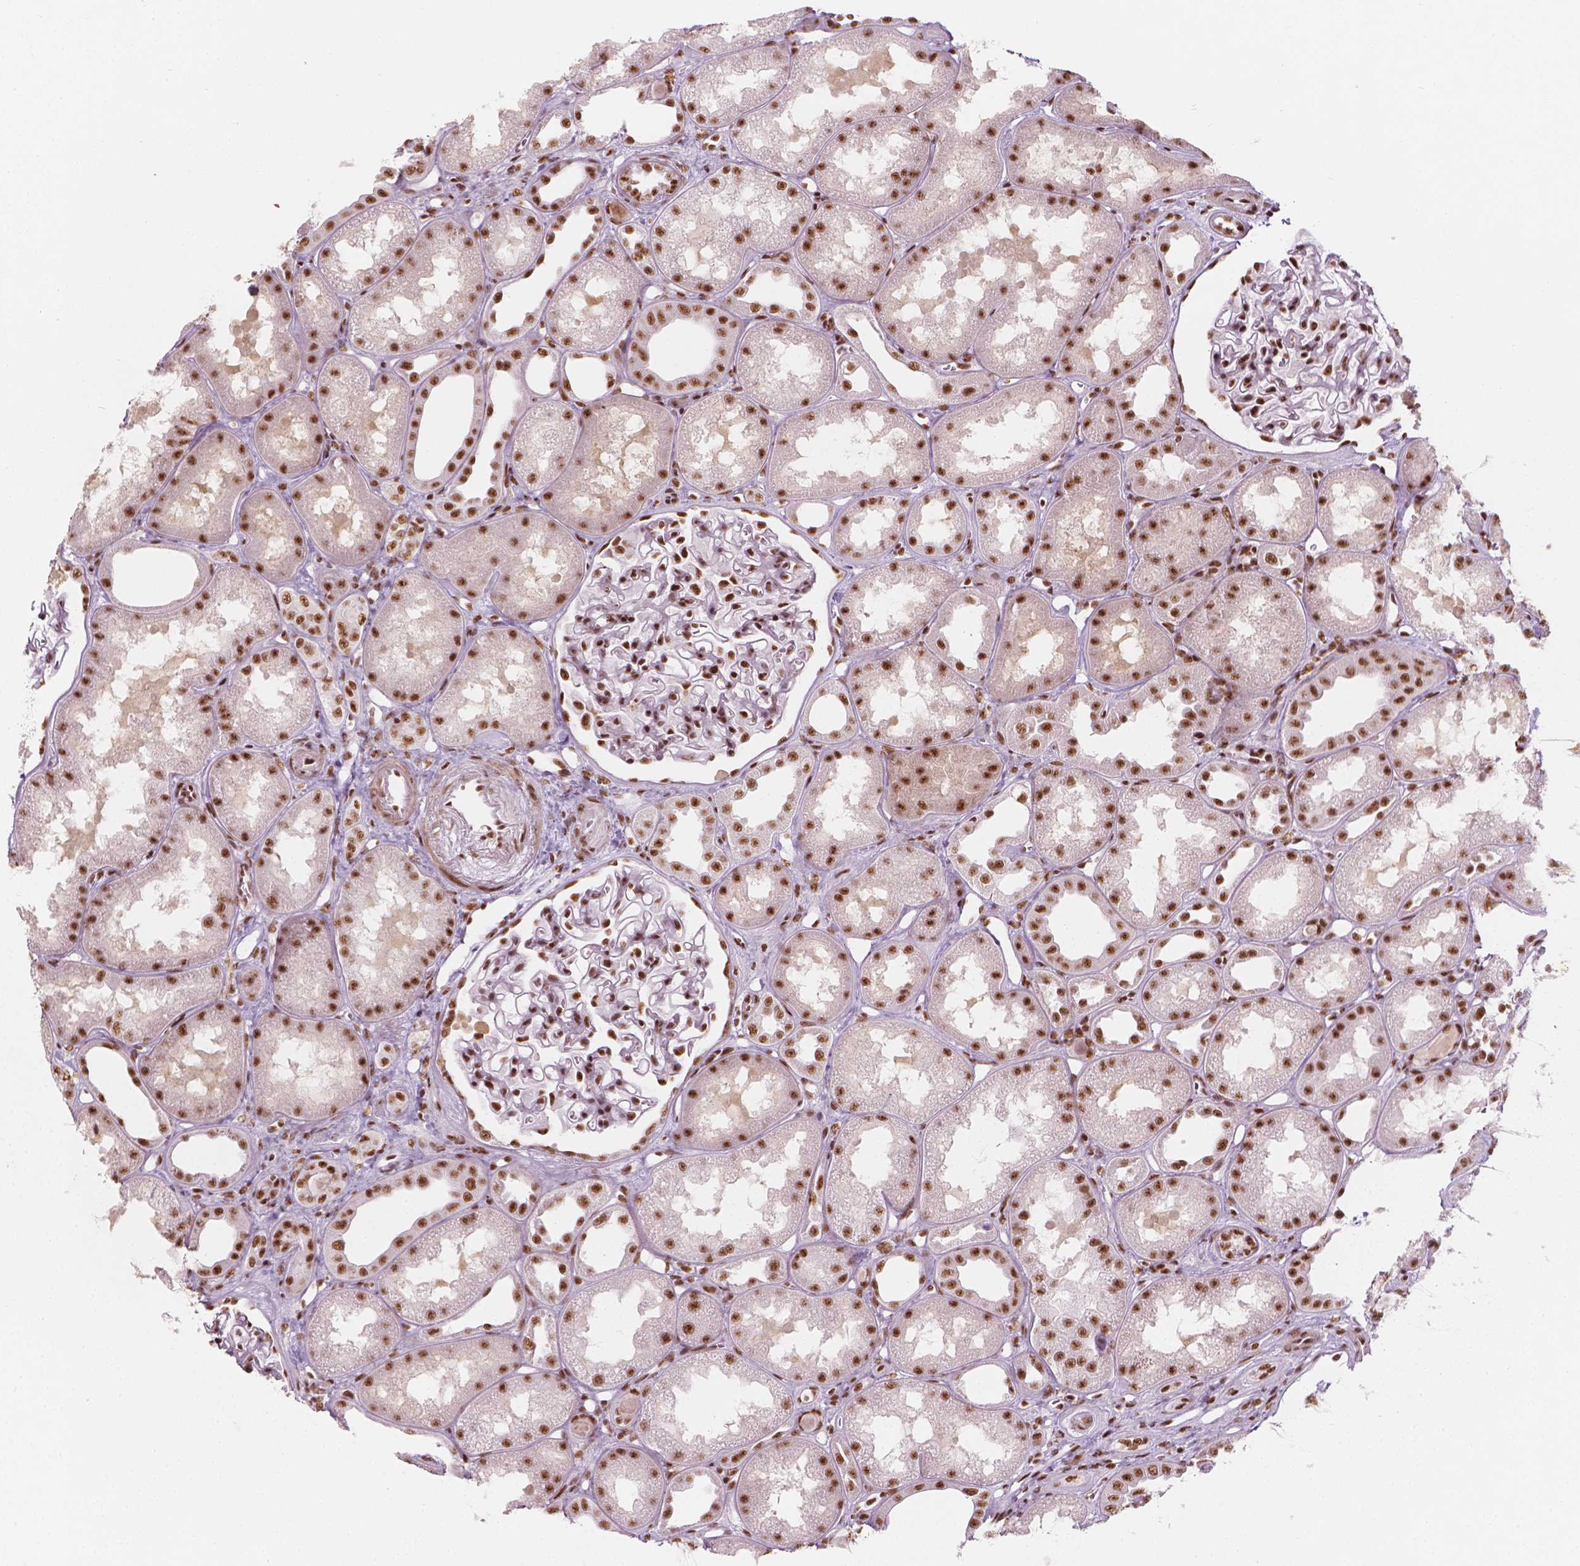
{"staining": {"intensity": "strong", "quantity": ">75%", "location": "nuclear"}, "tissue": "kidney", "cell_type": "Cells in glomeruli", "image_type": "normal", "snomed": [{"axis": "morphology", "description": "Normal tissue, NOS"}, {"axis": "topography", "description": "Kidney"}], "caption": "Immunohistochemistry image of normal kidney: kidney stained using IHC reveals high levels of strong protein expression localized specifically in the nuclear of cells in glomeruli, appearing as a nuclear brown color.", "gene": "ELF2", "patient": {"sex": "male", "age": 61}}